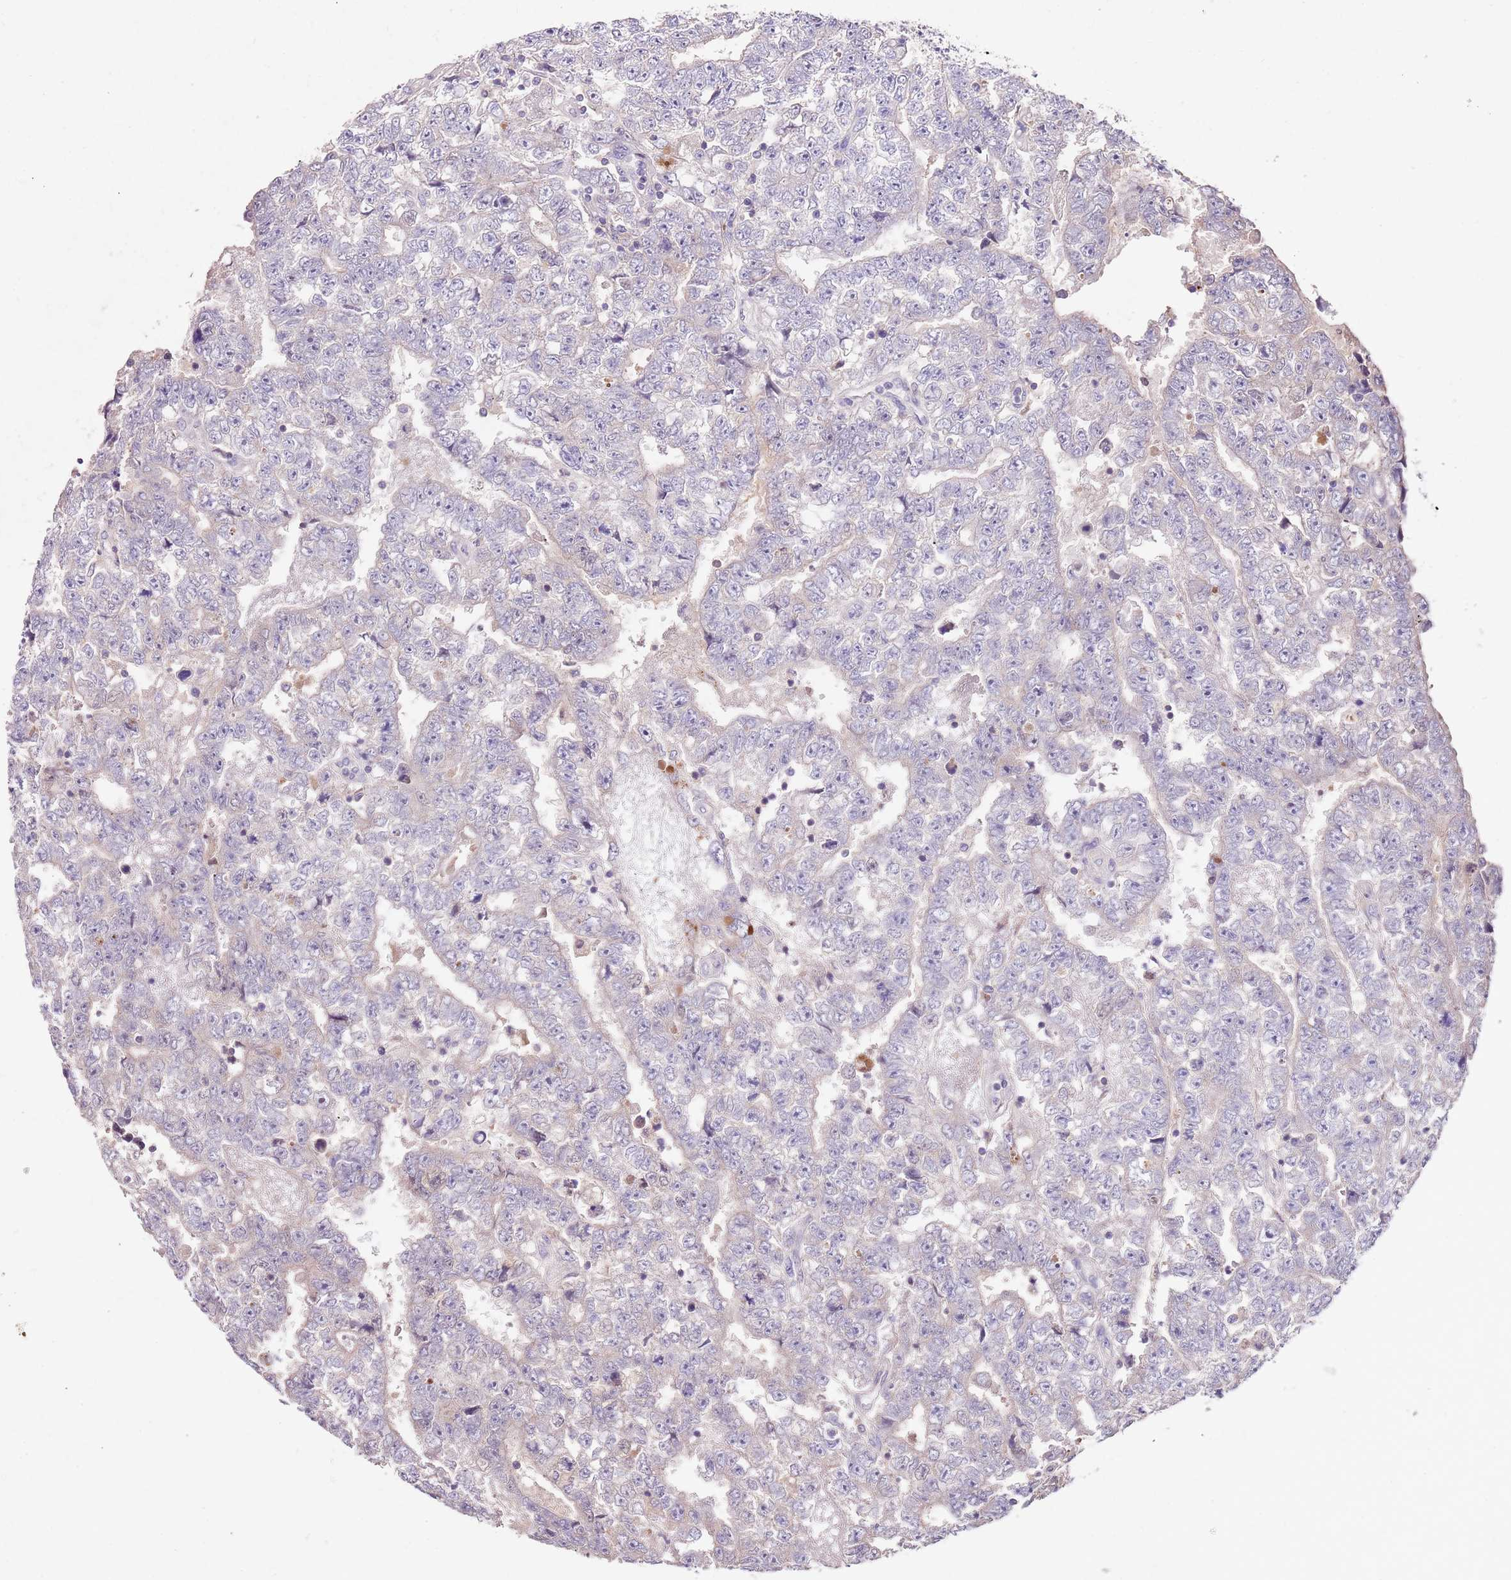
{"staining": {"intensity": "negative", "quantity": "none", "location": "none"}, "tissue": "testis cancer", "cell_type": "Tumor cells", "image_type": "cancer", "snomed": [{"axis": "morphology", "description": "Carcinoma, Embryonal, NOS"}, {"axis": "topography", "description": "Testis"}], "caption": "An immunohistochemistry (IHC) photomicrograph of testis embryonal carcinoma is shown. There is no staining in tumor cells of testis embryonal carcinoma. (Stains: DAB IHC with hematoxylin counter stain, Microscopy: brightfield microscopy at high magnification).", "gene": "NRDE2", "patient": {"sex": "male", "age": 25}}